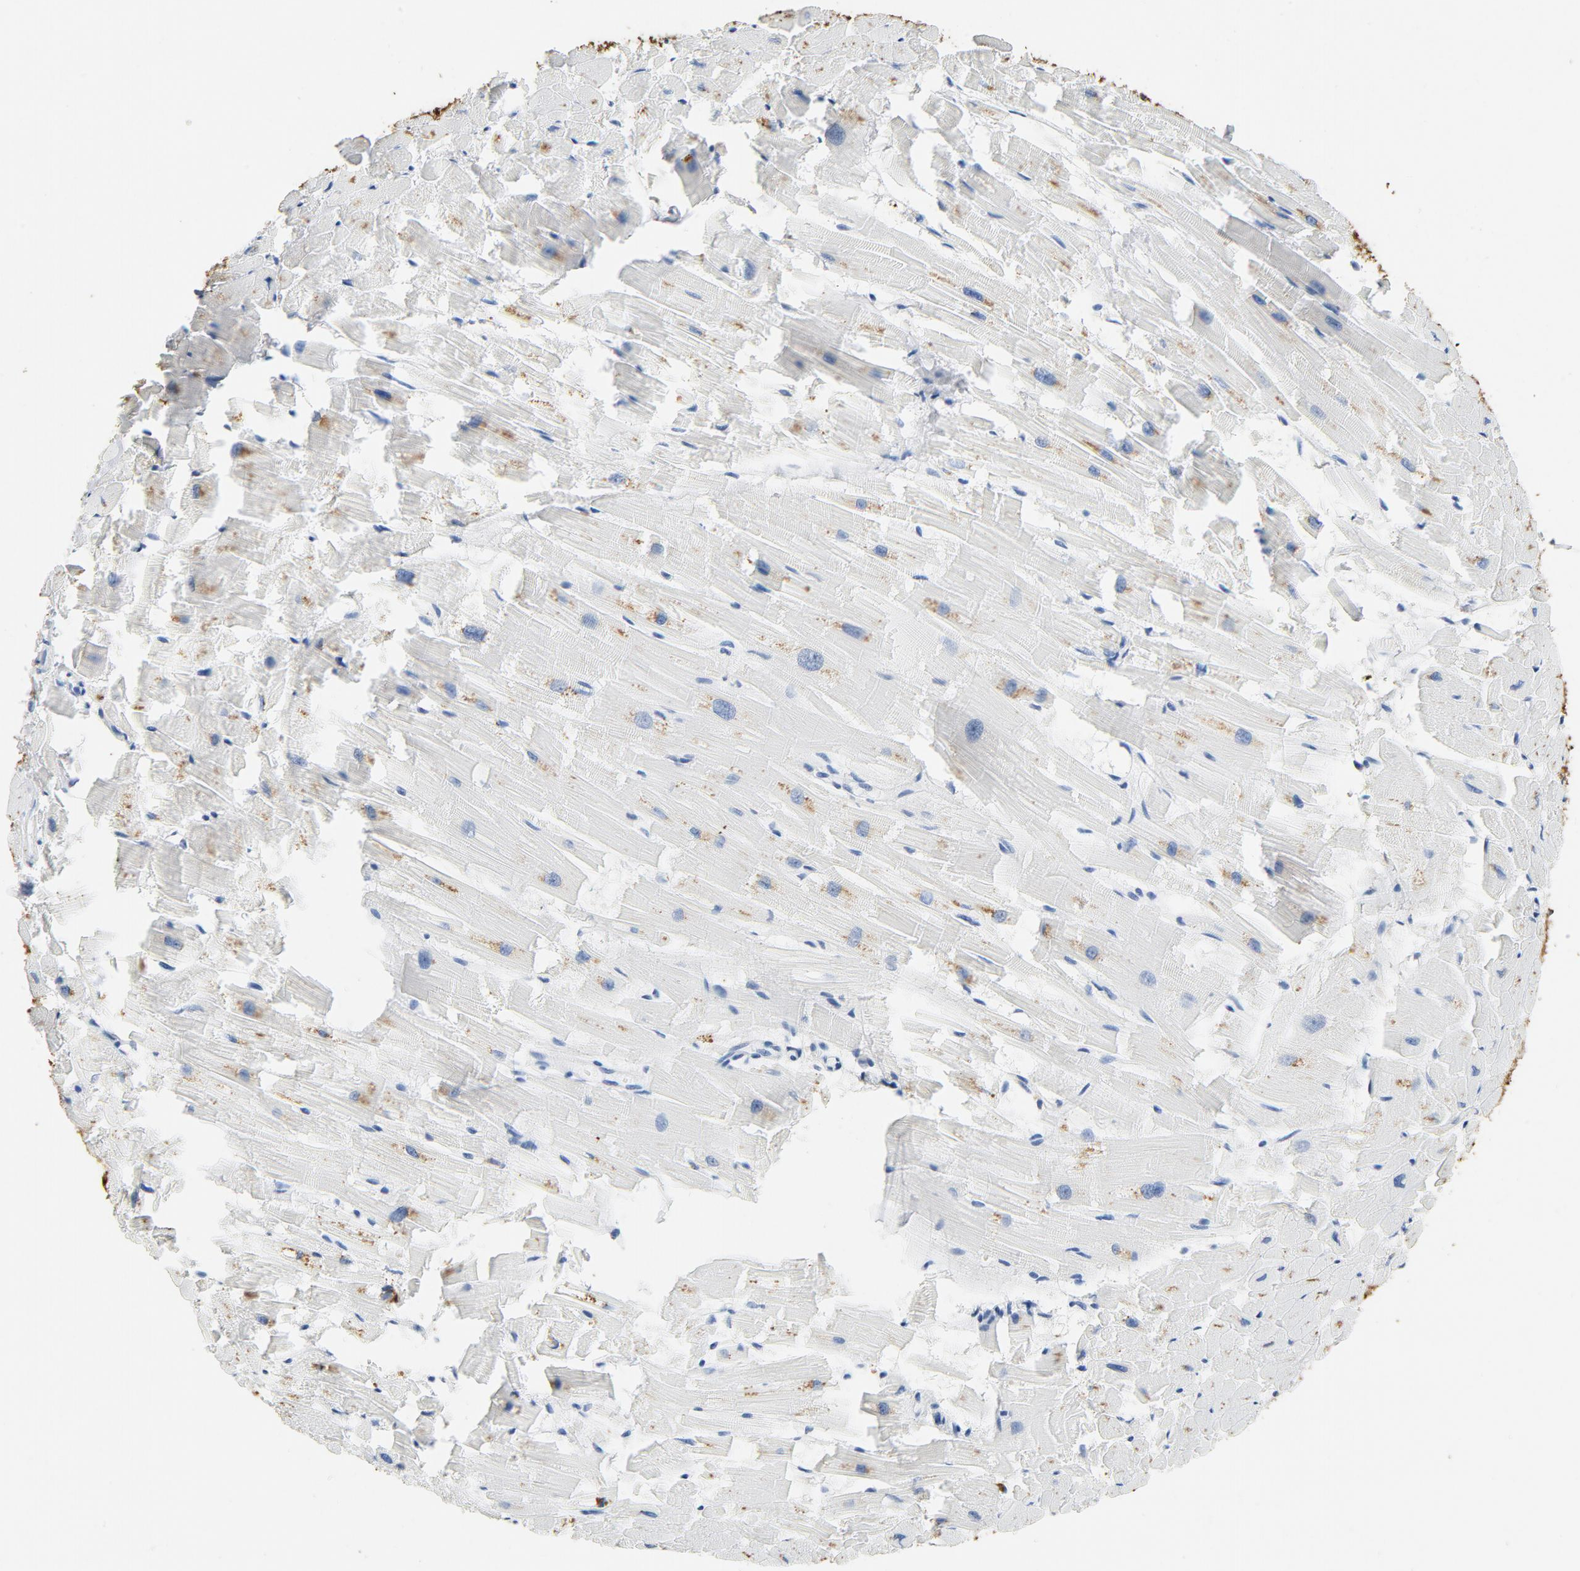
{"staining": {"intensity": "moderate", "quantity": "25%-75%", "location": "cytoplasmic/membranous"}, "tissue": "heart muscle", "cell_type": "Cardiomyocytes", "image_type": "normal", "snomed": [{"axis": "morphology", "description": "Normal tissue, NOS"}, {"axis": "topography", "description": "Heart"}], "caption": "Moderate cytoplasmic/membranous staining for a protein is identified in approximately 25%-75% of cardiomyocytes of normal heart muscle using IHC.", "gene": "PTPRB", "patient": {"sex": "female", "age": 19}}